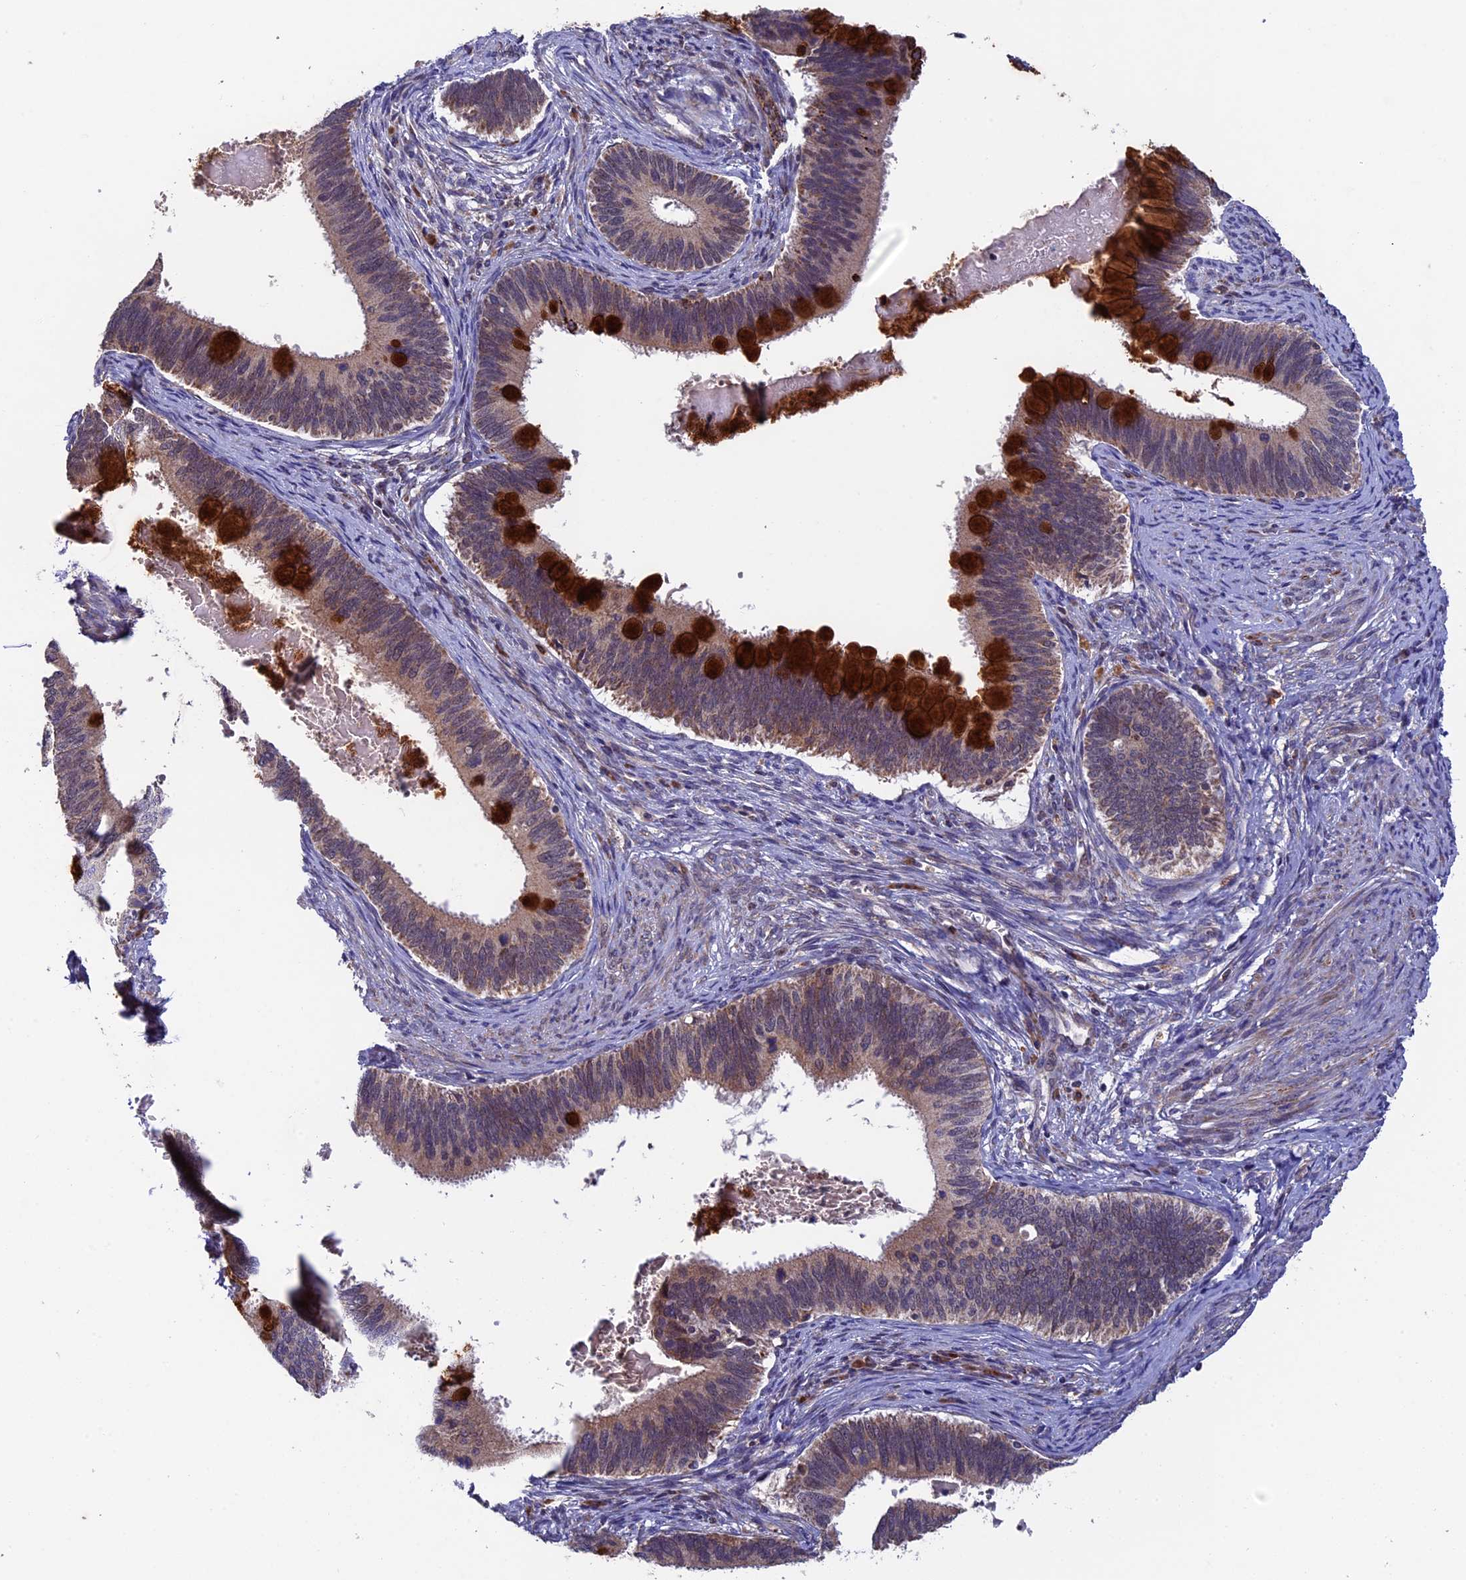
{"staining": {"intensity": "weak", "quantity": ">75%", "location": "cytoplasmic/membranous"}, "tissue": "cervical cancer", "cell_type": "Tumor cells", "image_type": "cancer", "snomed": [{"axis": "morphology", "description": "Adenocarcinoma, NOS"}, {"axis": "topography", "description": "Cervix"}], "caption": "Cervical adenocarcinoma stained with a brown dye shows weak cytoplasmic/membranous positive positivity in about >75% of tumor cells.", "gene": "RNF17", "patient": {"sex": "female", "age": 42}}